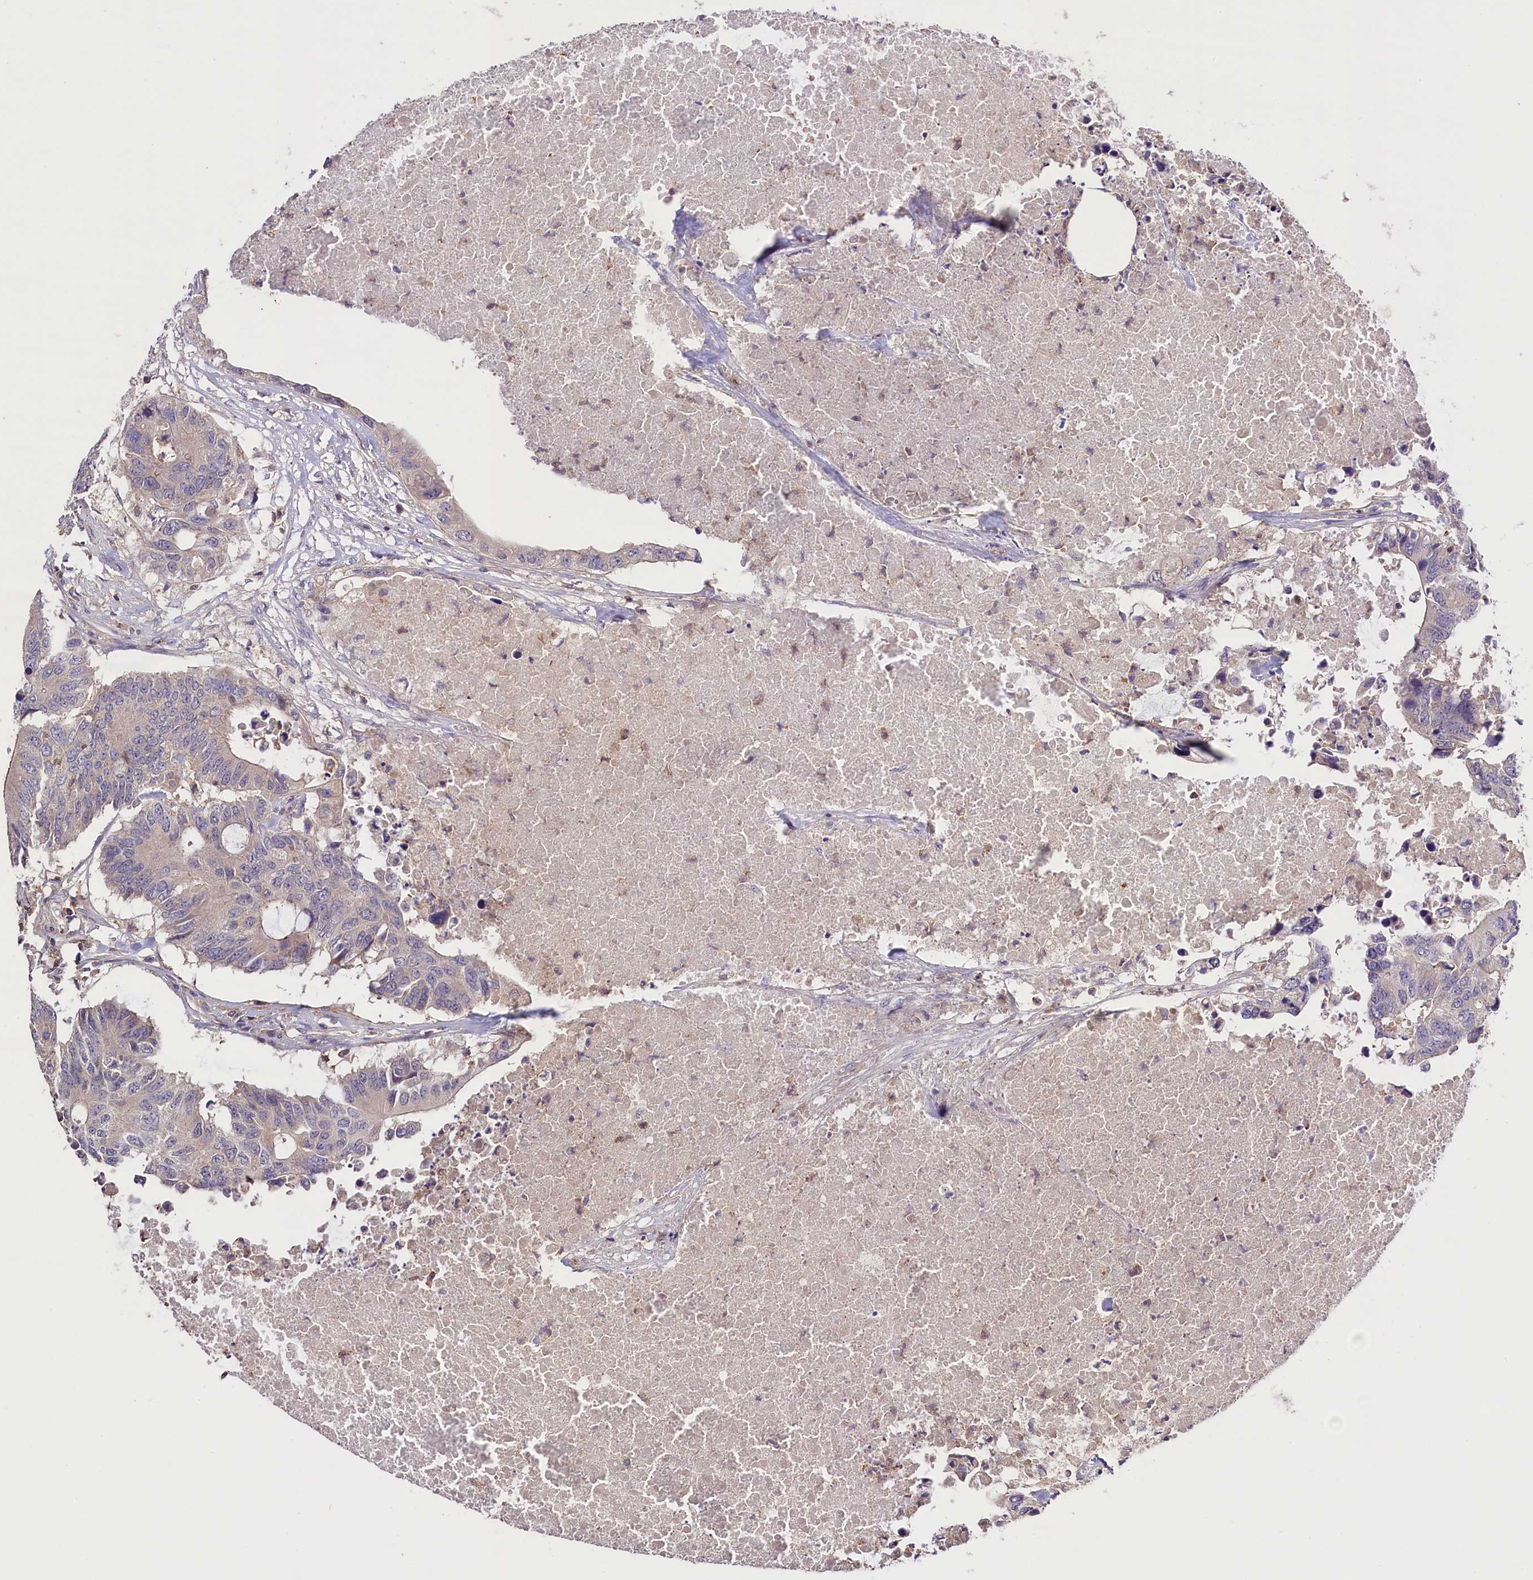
{"staining": {"intensity": "negative", "quantity": "none", "location": "none"}, "tissue": "colorectal cancer", "cell_type": "Tumor cells", "image_type": "cancer", "snomed": [{"axis": "morphology", "description": "Adenocarcinoma, NOS"}, {"axis": "topography", "description": "Colon"}], "caption": "A micrograph of colorectal adenocarcinoma stained for a protein shows no brown staining in tumor cells. The staining was performed using DAB to visualize the protein expression in brown, while the nuclei were stained in blue with hematoxylin (Magnification: 20x).", "gene": "SKIDA1", "patient": {"sex": "male", "age": 71}}